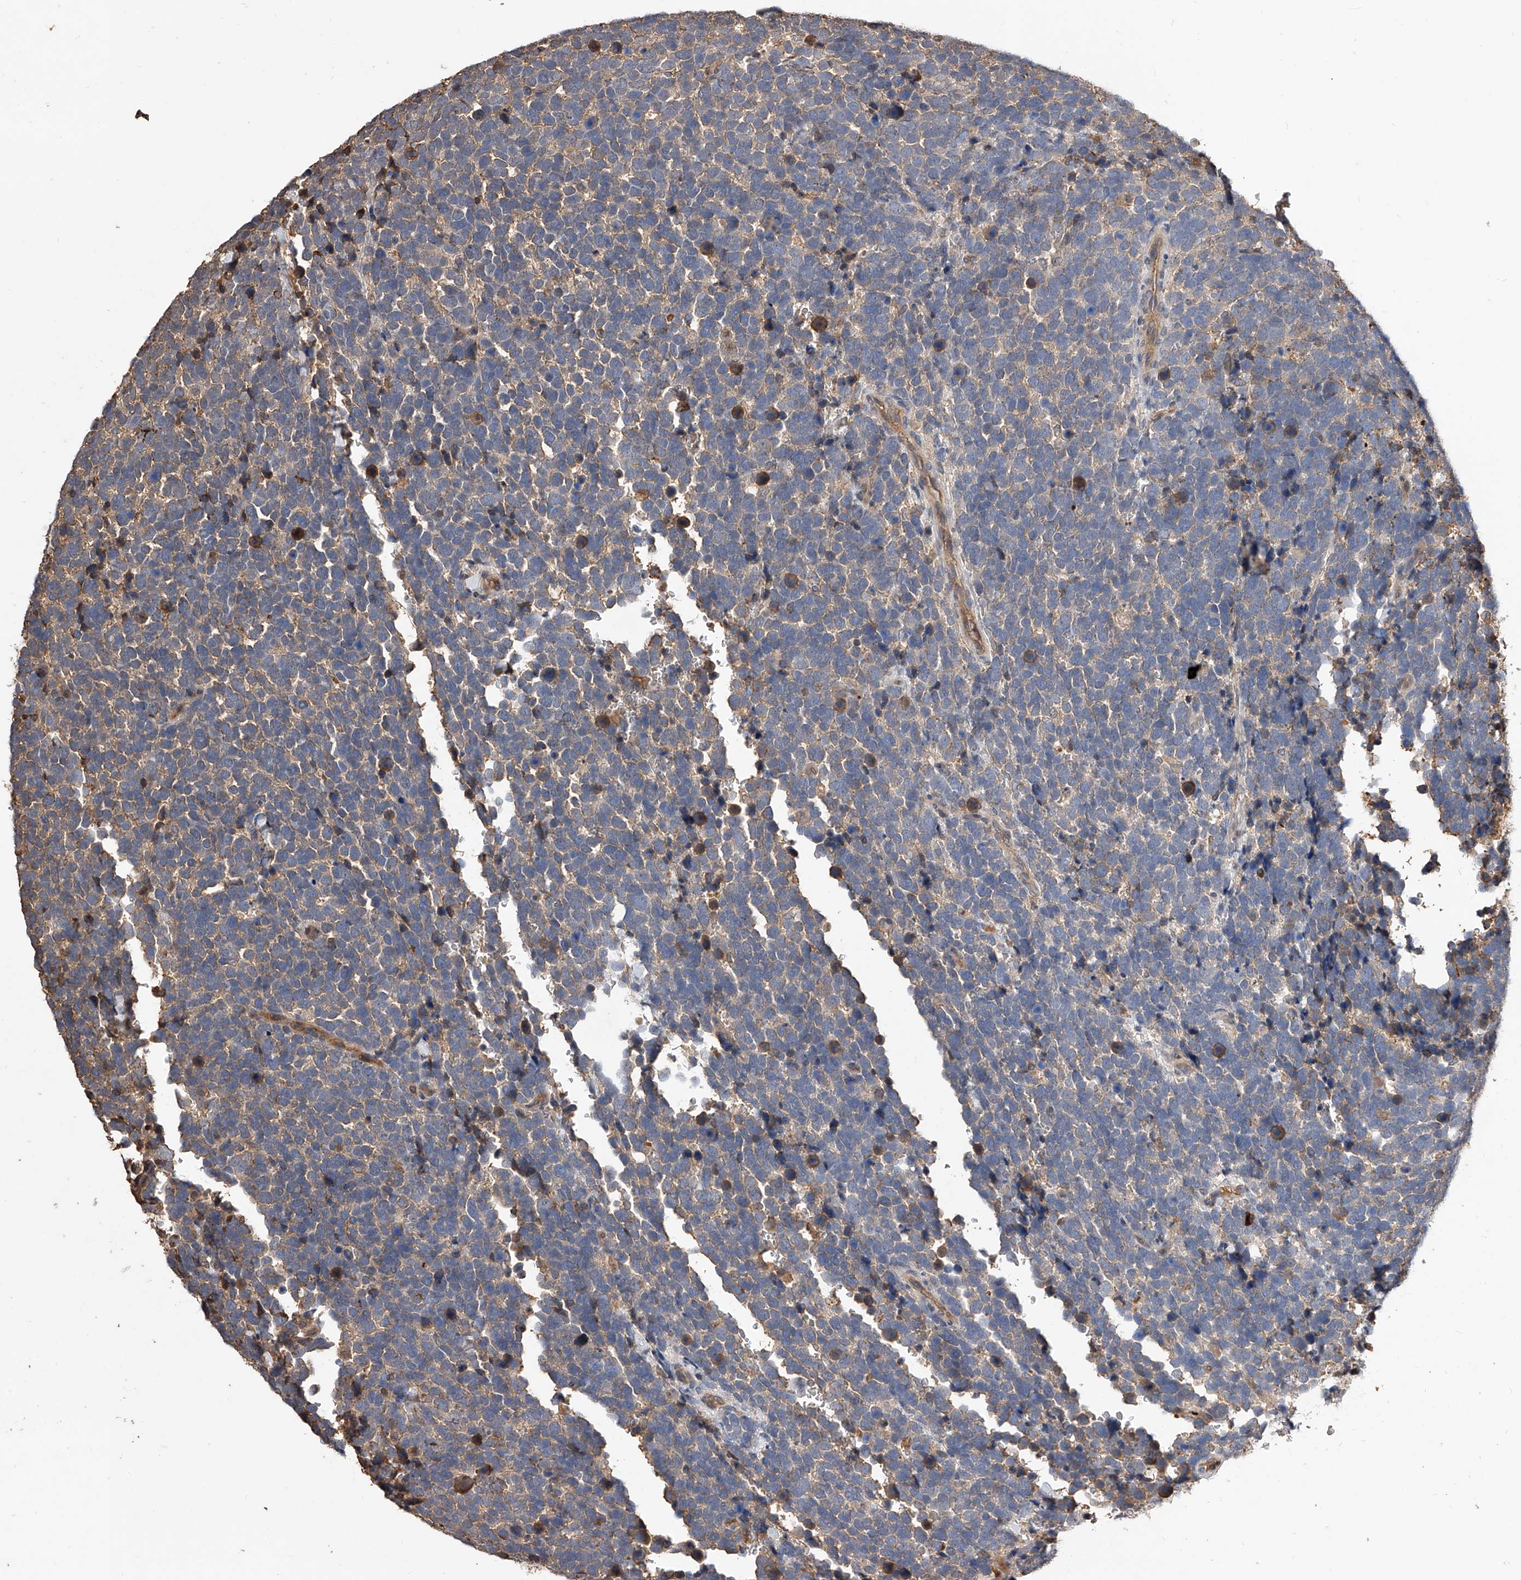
{"staining": {"intensity": "weak", "quantity": "<25%", "location": "cytoplasmic/membranous"}, "tissue": "urothelial cancer", "cell_type": "Tumor cells", "image_type": "cancer", "snomed": [{"axis": "morphology", "description": "Urothelial carcinoma, High grade"}, {"axis": "topography", "description": "Urinary bladder"}], "caption": "Immunohistochemistry of human urothelial cancer shows no positivity in tumor cells.", "gene": "CFAP410", "patient": {"sex": "female", "age": 82}}